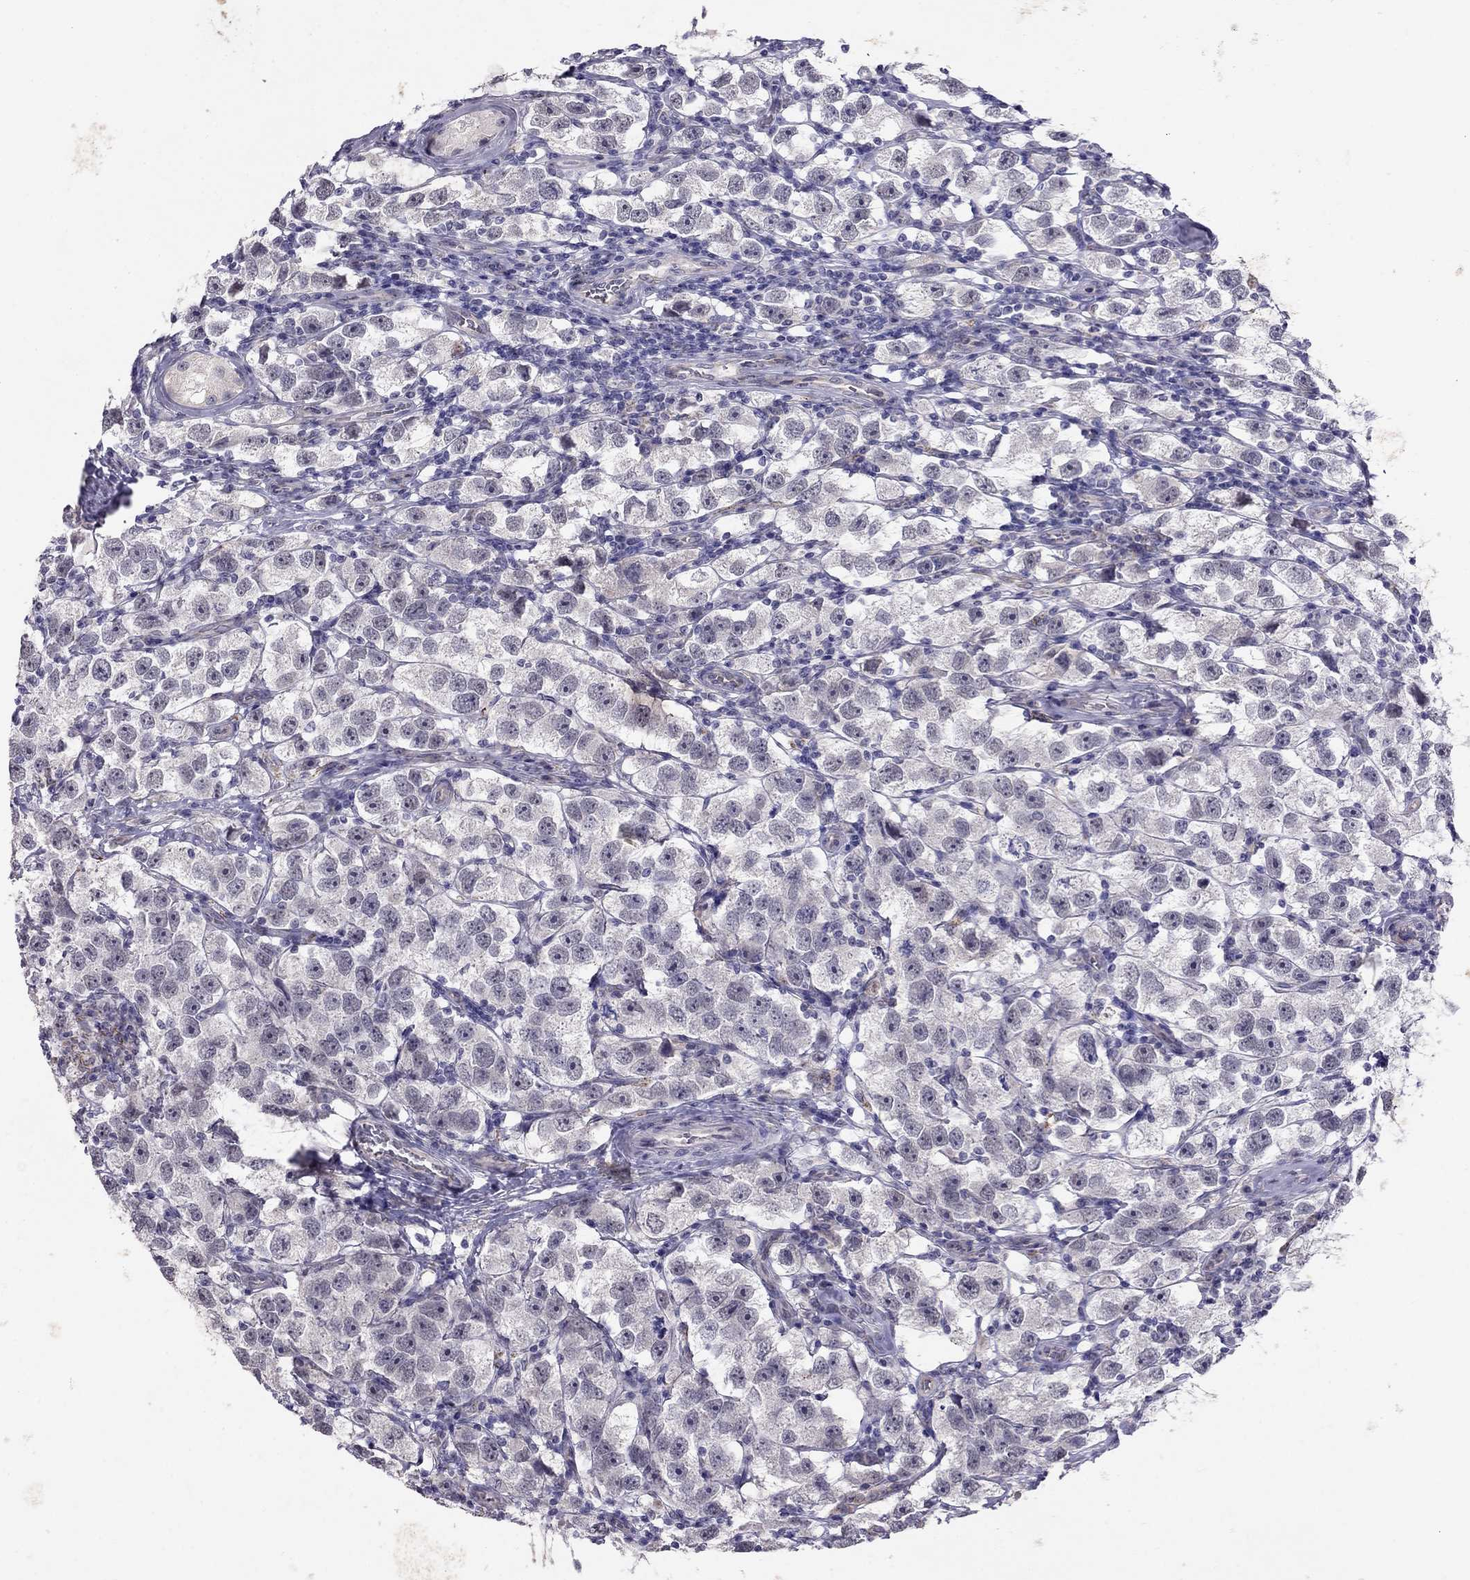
{"staining": {"intensity": "negative", "quantity": "none", "location": "none"}, "tissue": "testis cancer", "cell_type": "Tumor cells", "image_type": "cancer", "snomed": [{"axis": "morphology", "description": "Seminoma, NOS"}, {"axis": "topography", "description": "Testis"}], "caption": "This photomicrograph is of testis seminoma stained with IHC to label a protein in brown with the nuclei are counter-stained blue. There is no staining in tumor cells.", "gene": "MYO3B", "patient": {"sex": "male", "age": 26}}